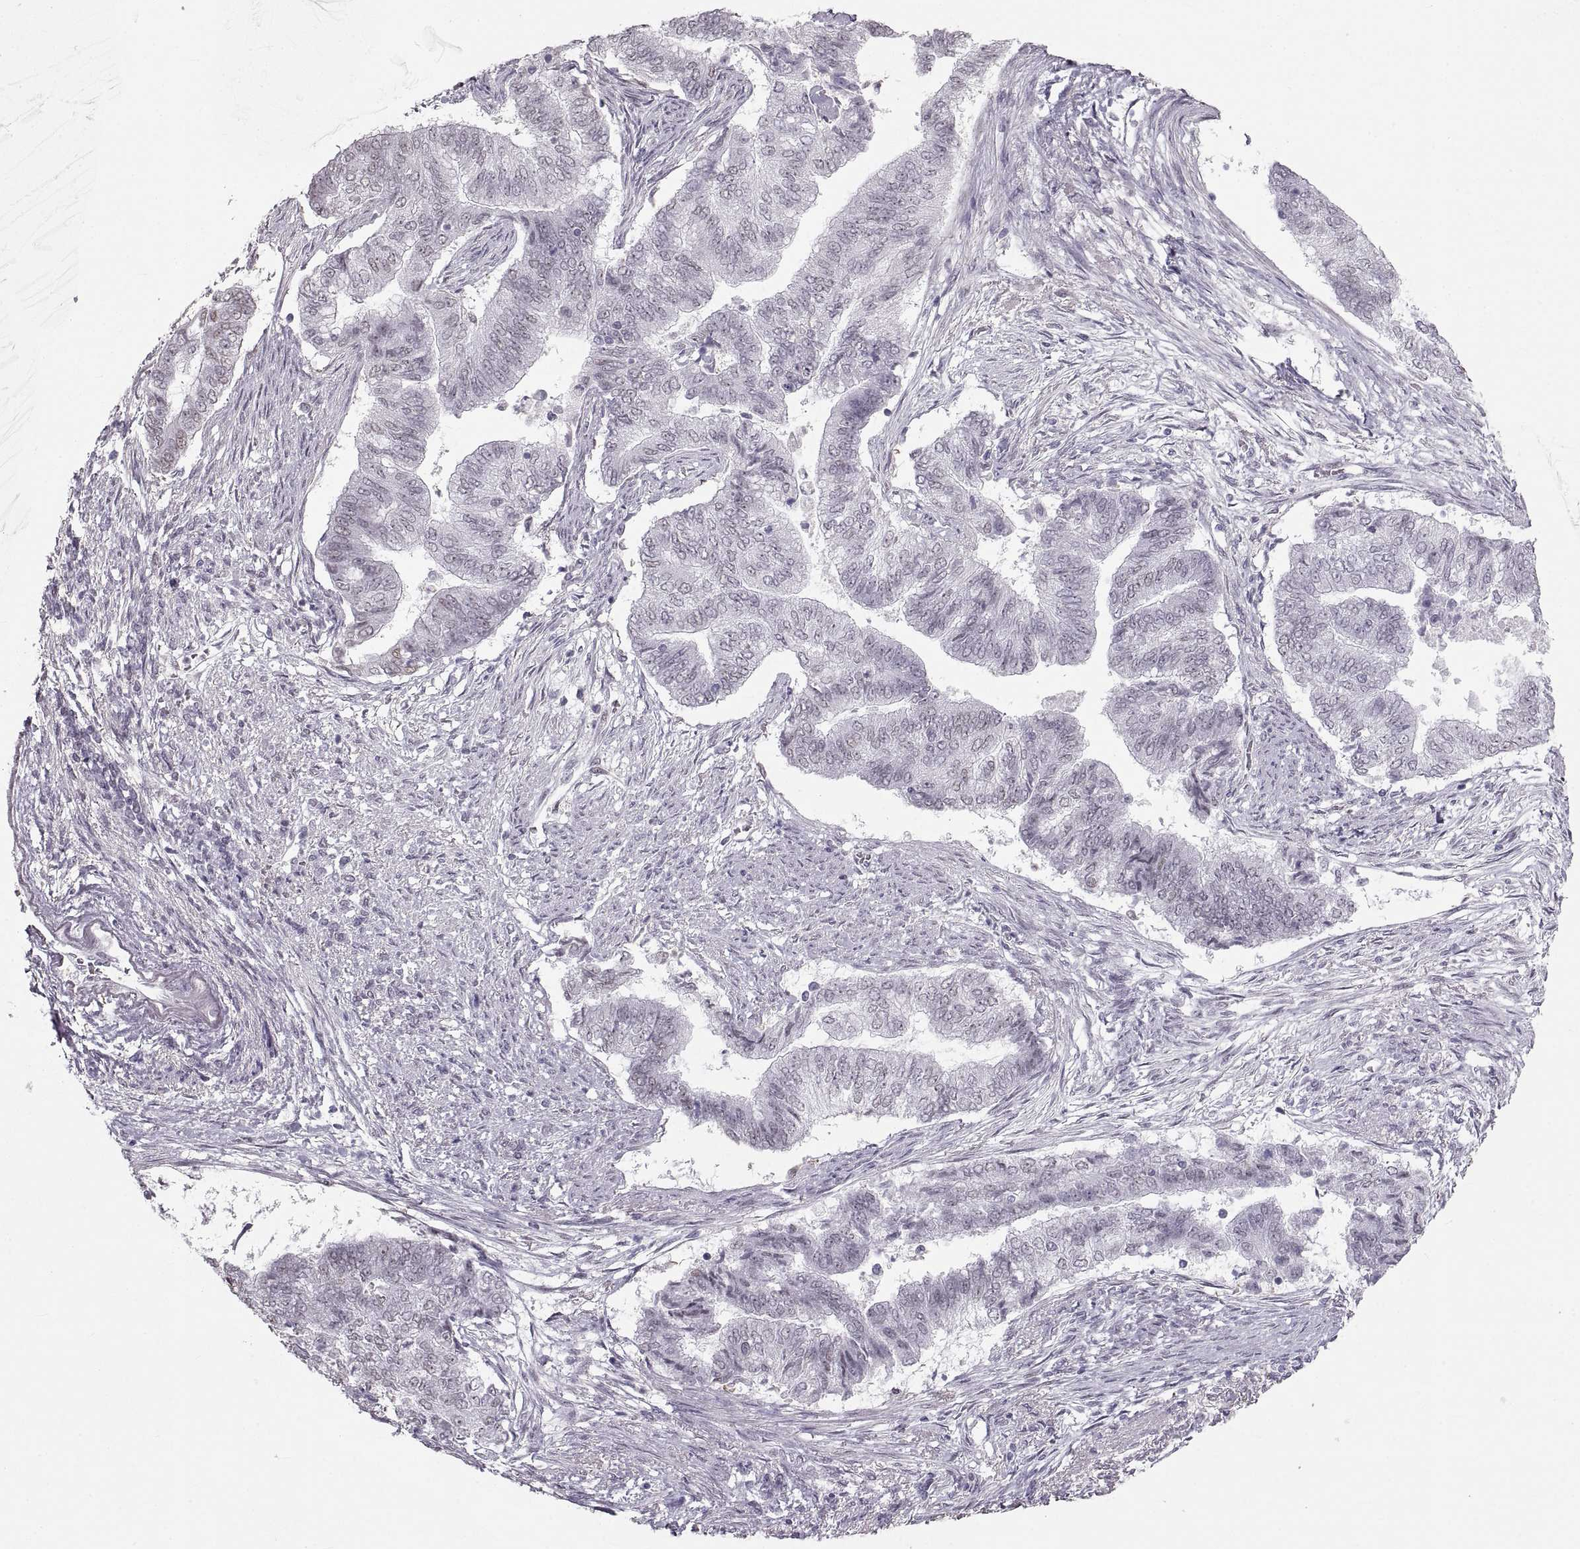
{"staining": {"intensity": "negative", "quantity": "none", "location": "none"}, "tissue": "endometrial cancer", "cell_type": "Tumor cells", "image_type": "cancer", "snomed": [{"axis": "morphology", "description": "Adenocarcinoma, NOS"}, {"axis": "topography", "description": "Endometrium"}], "caption": "Immunohistochemistry image of neoplastic tissue: human endometrial cancer stained with DAB (3,3'-diaminobenzidine) shows no significant protein staining in tumor cells.", "gene": "NANOS3", "patient": {"sex": "female", "age": 65}}